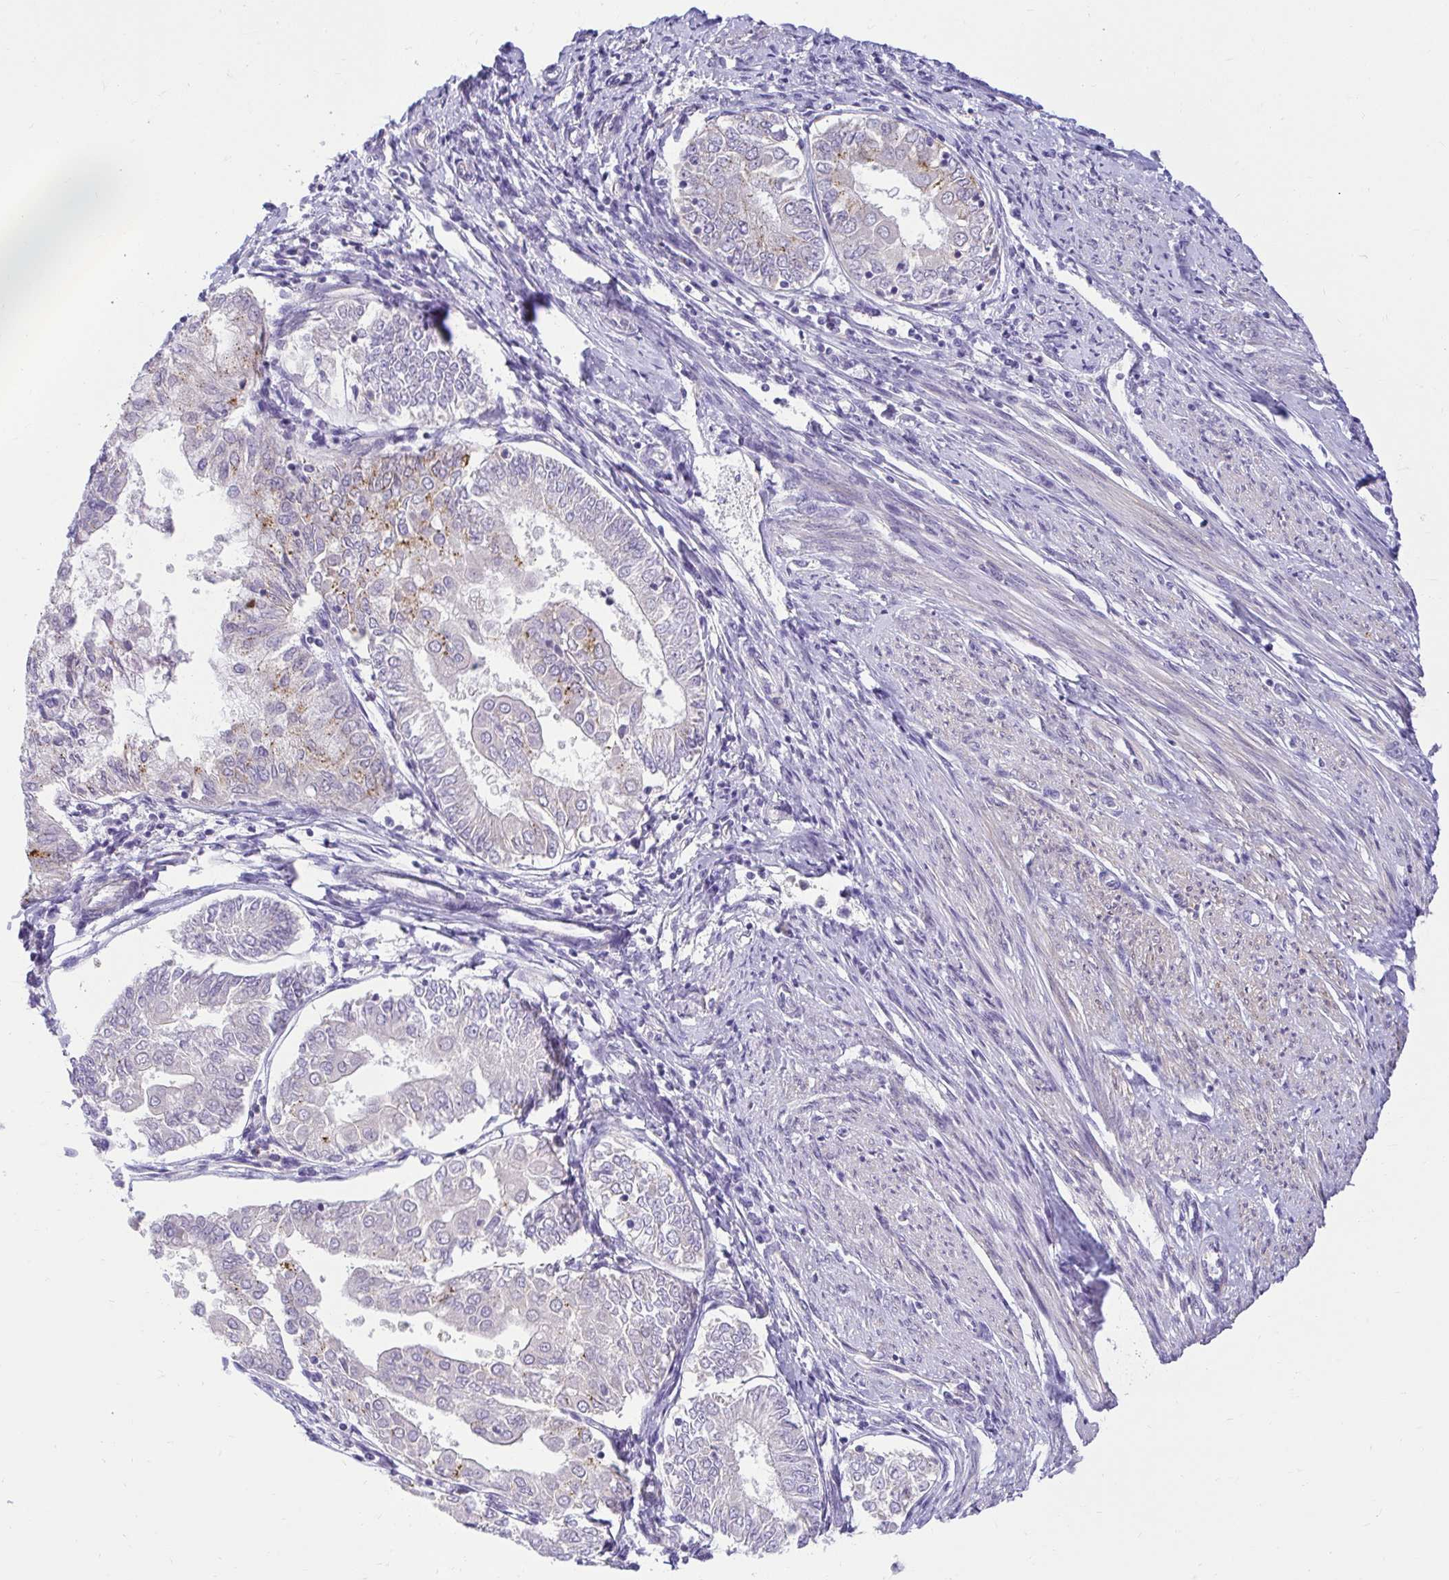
{"staining": {"intensity": "weak", "quantity": "<25%", "location": "cytoplasmic/membranous"}, "tissue": "endometrial cancer", "cell_type": "Tumor cells", "image_type": "cancer", "snomed": [{"axis": "morphology", "description": "Adenocarcinoma, NOS"}, {"axis": "topography", "description": "Endometrium"}], "caption": "Protein analysis of endometrial cancer (adenocarcinoma) shows no significant staining in tumor cells.", "gene": "PKN3", "patient": {"sex": "female", "age": 68}}